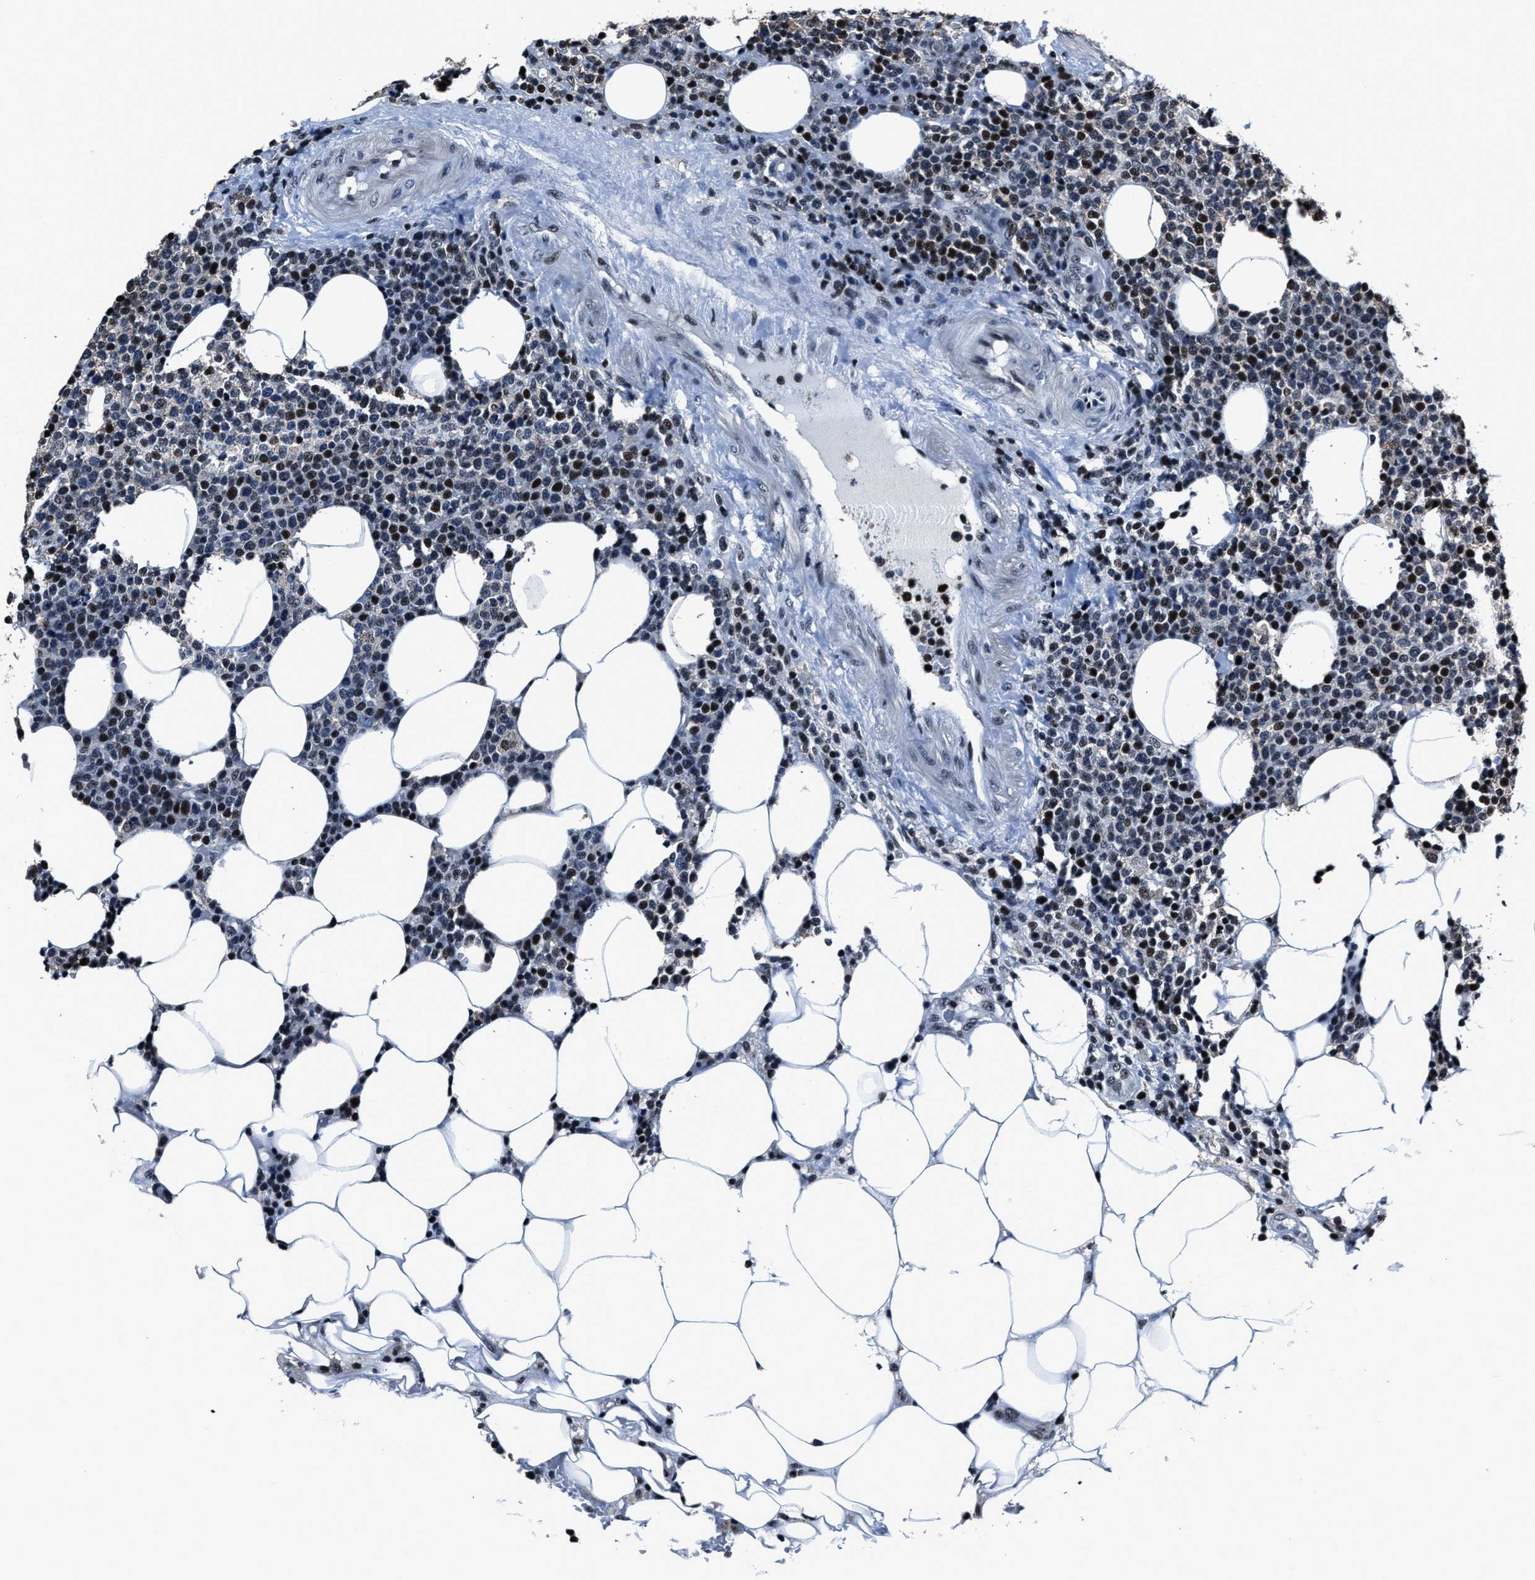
{"staining": {"intensity": "moderate", "quantity": "<25%", "location": "nuclear"}, "tissue": "lymphoma", "cell_type": "Tumor cells", "image_type": "cancer", "snomed": [{"axis": "morphology", "description": "Malignant lymphoma, non-Hodgkin's type, High grade"}, {"axis": "topography", "description": "Lymph node"}], "caption": "IHC micrograph of neoplastic tissue: human malignant lymphoma, non-Hodgkin's type (high-grade) stained using immunohistochemistry reveals low levels of moderate protein expression localized specifically in the nuclear of tumor cells, appearing as a nuclear brown color.", "gene": "PPIE", "patient": {"sex": "male", "age": 61}}